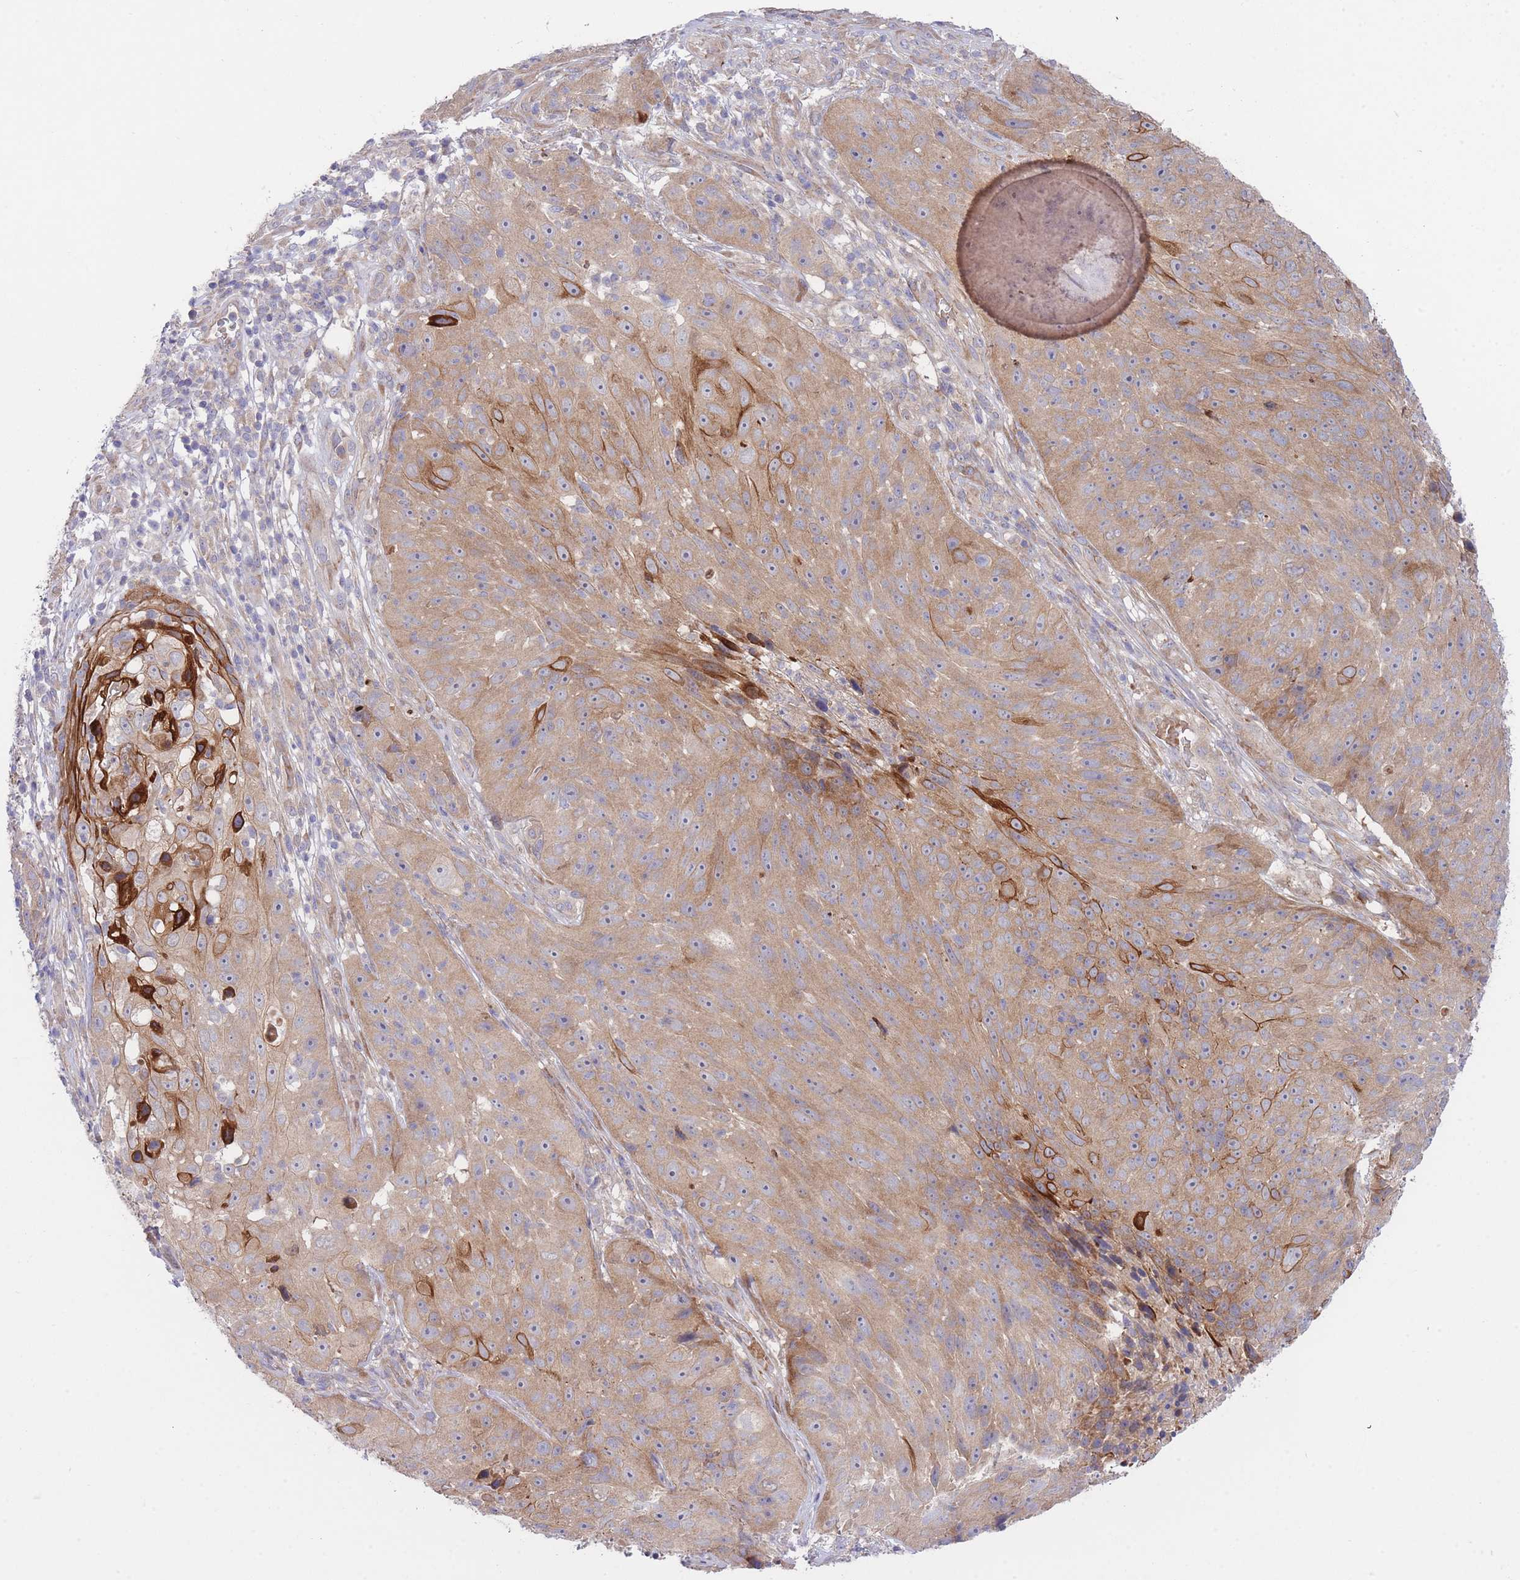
{"staining": {"intensity": "moderate", "quantity": ">75%", "location": "cytoplasmic/membranous"}, "tissue": "skin cancer", "cell_type": "Tumor cells", "image_type": "cancer", "snomed": [{"axis": "morphology", "description": "Squamous cell carcinoma, NOS"}, {"axis": "topography", "description": "Skin"}], "caption": "The photomicrograph demonstrates staining of skin squamous cell carcinoma, revealing moderate cytoplasmic/membranous protein positivity (brown color) within tumor cells.", "gene": "CHAC1", "patient": {"sex": "female", "age": 87}}